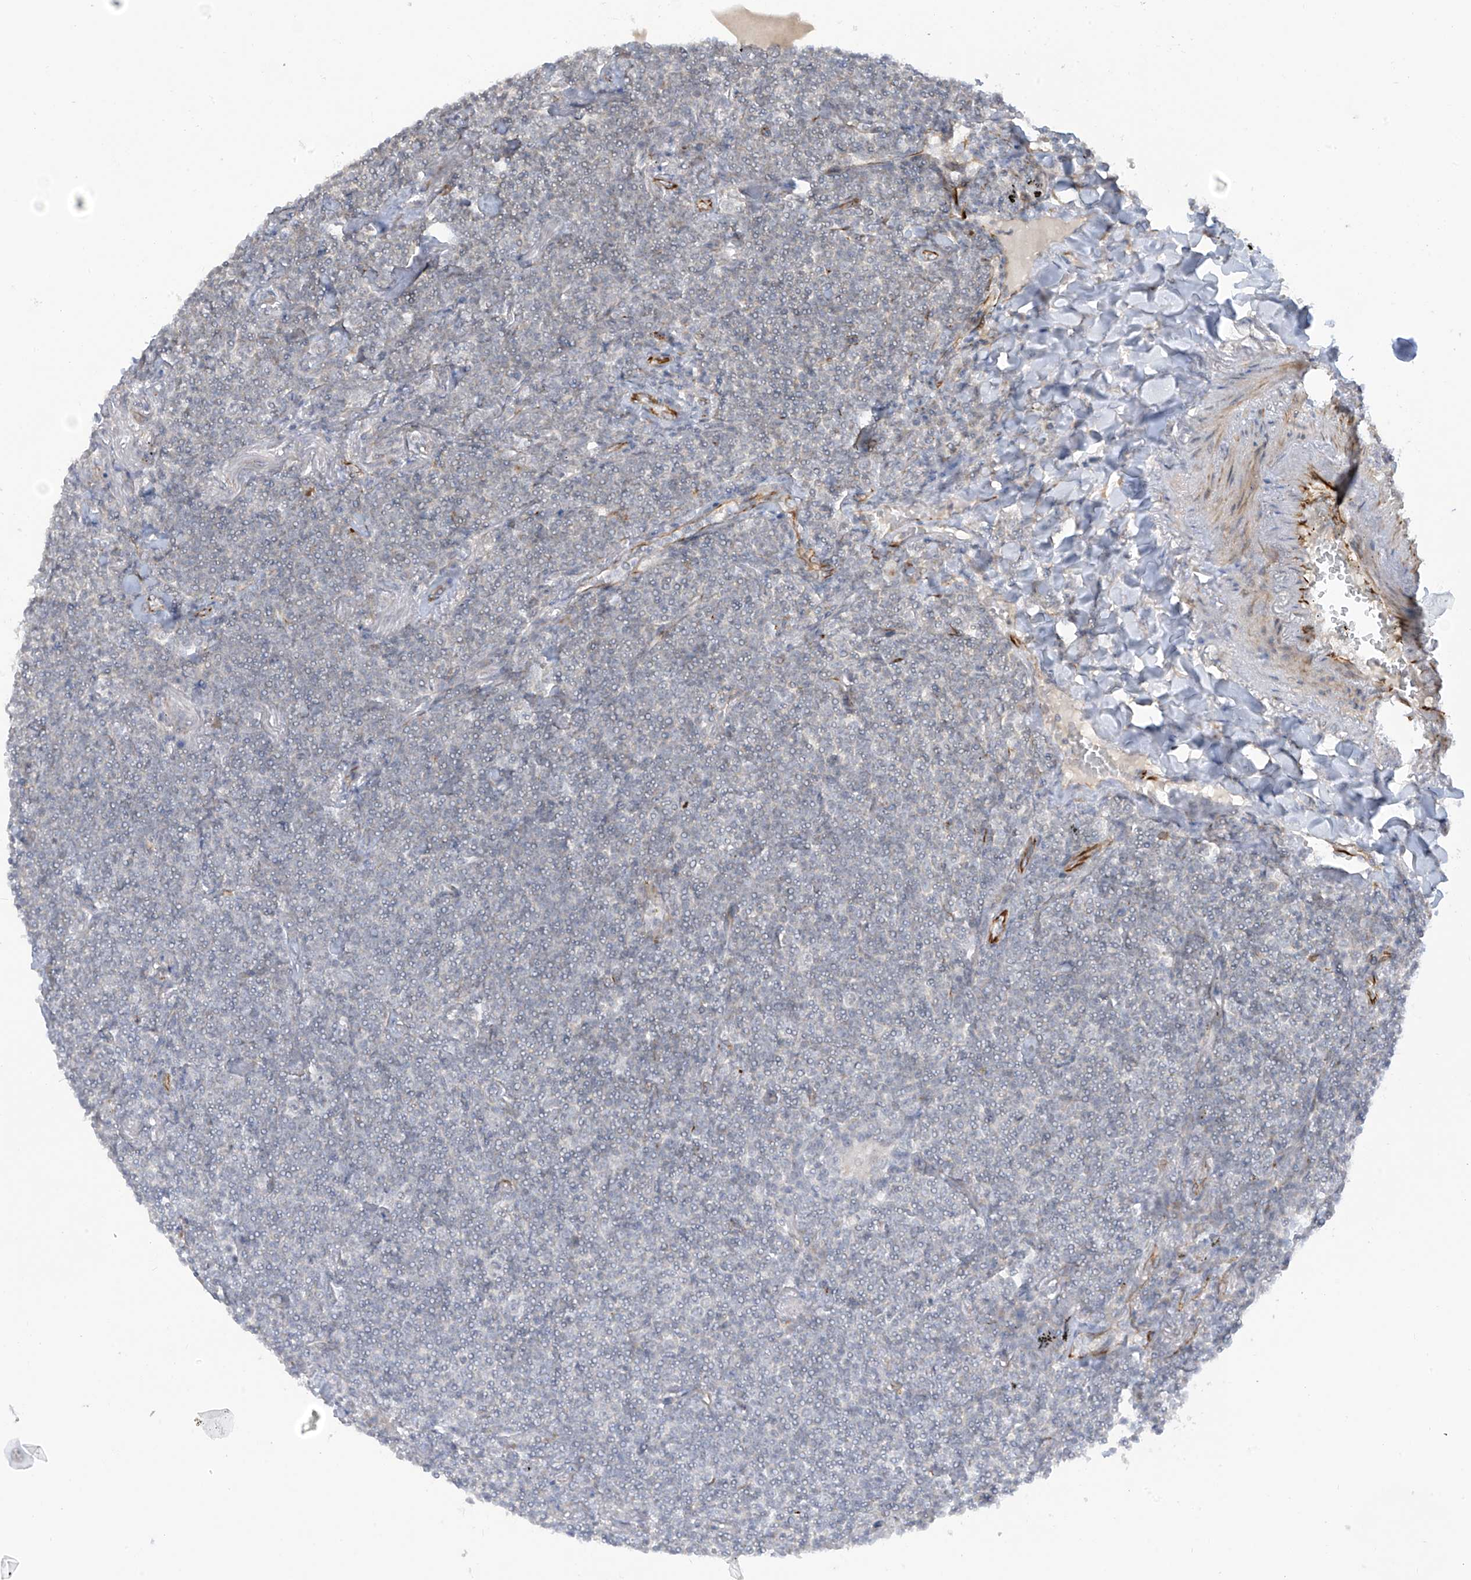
{"staining": {"intensity": "negative", "quantity": "none", "location": "none"}, "tissue": "lymphoma", "cell_type": "Tumor cells", "image_type": "cancer", "snomed": [{"axis": "morphology", "description": "Malignant lymphoma, non-Hodgkin's type, Low grade"}, {"axis": "topography", "description": "Lung"}], "caption": "Low-grade malignant lymphoma, non-Hodgkin's type stained for a protein using IHC reveals no positivity tumor cells.", "gene": "HS6ST2", "patient": {"sex": "female", "age": 71}}